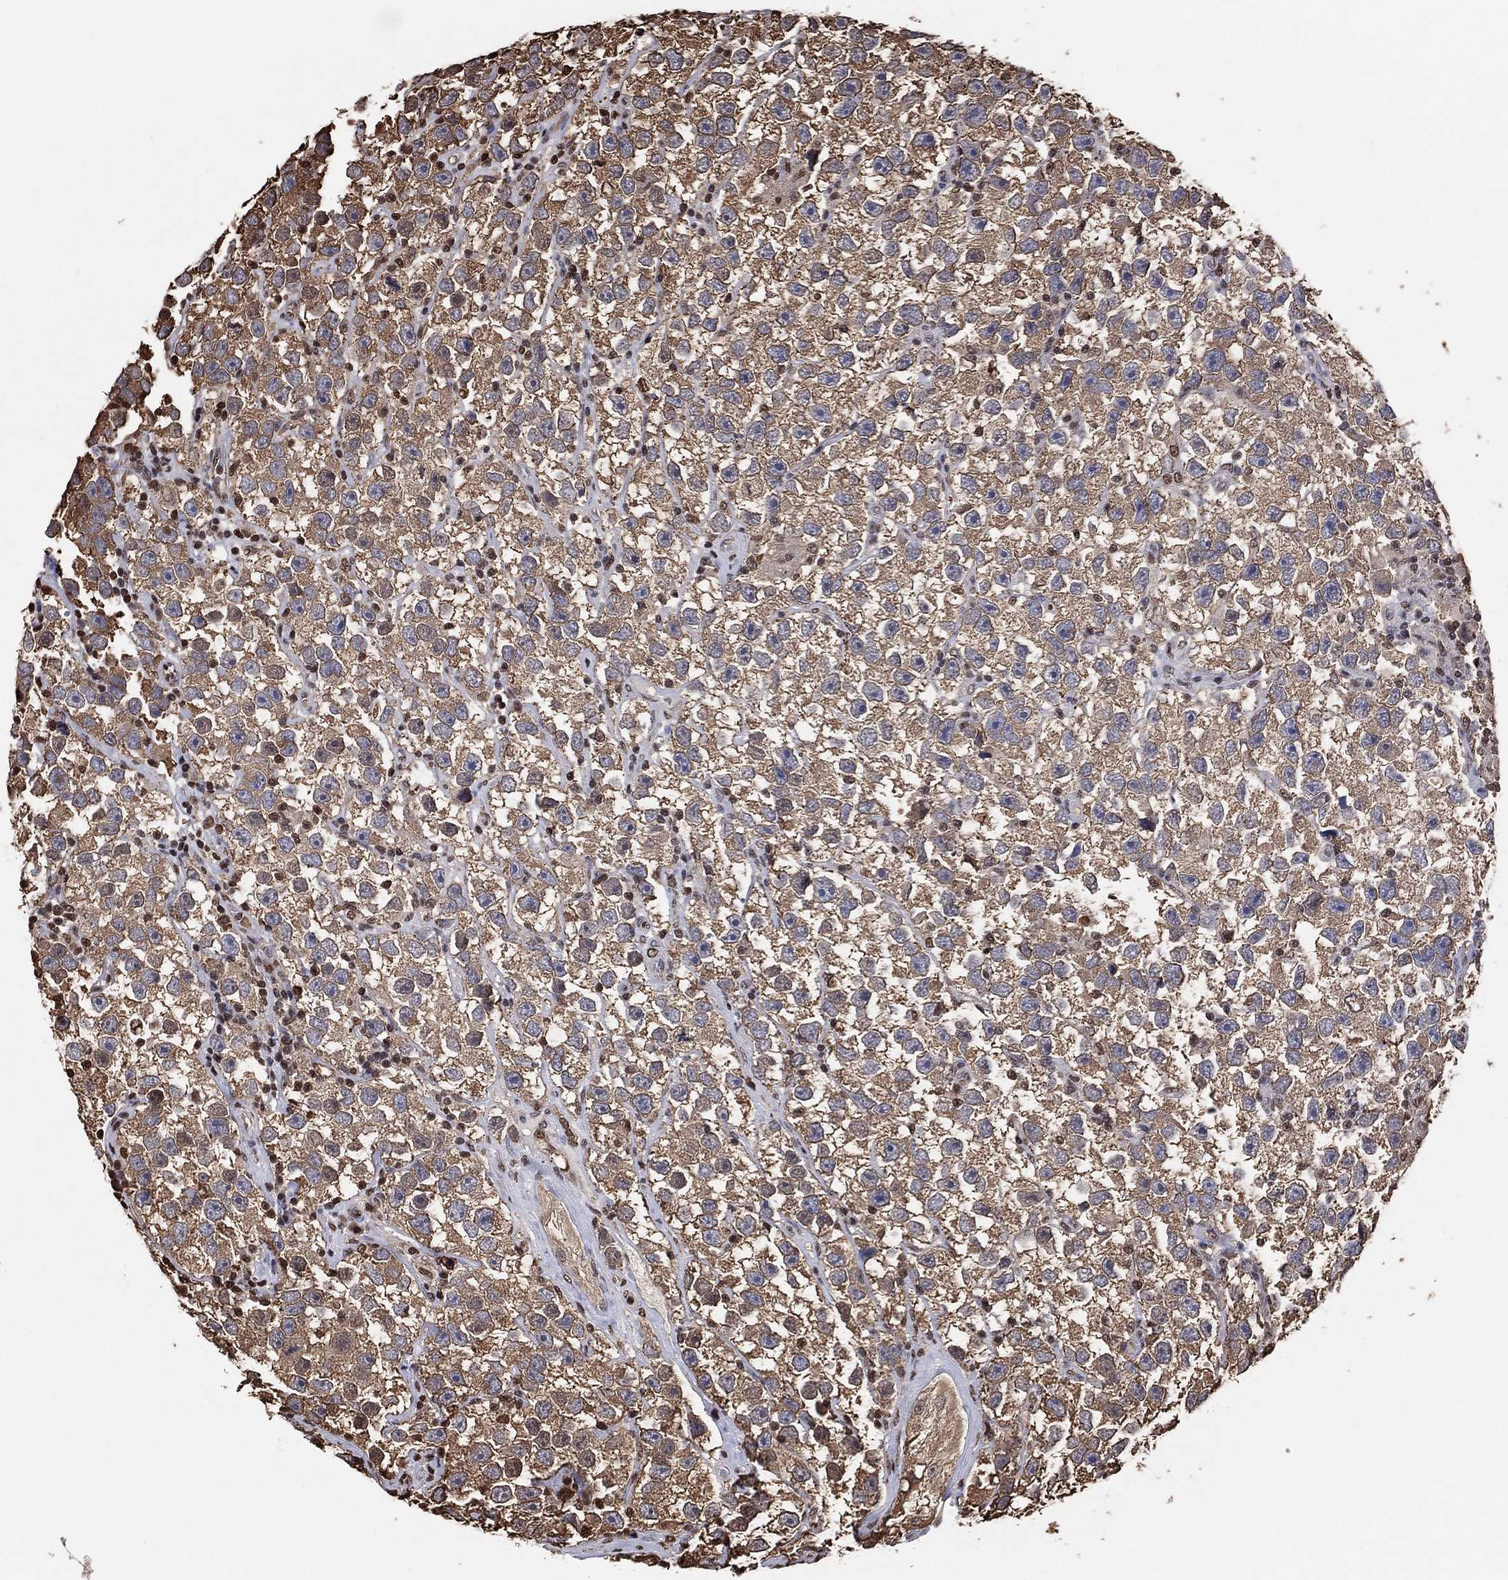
{"staining": {"intensity": "moderate", "quantity": "25%-75%", "location": "cytoplasmic/membranous"}, "tissue": "testis cancer", "cell_type": "Tumor cells", "image_type": "cancer", "snomed": [{"axis": "morphology", "description": "Seminoma, NOS"}, {"axis": "topography", "description": "Testis"}], "caption": "Testis cancer (seminoma) tissue reveals moderate cytoplasmic/membranous positivity in approximately 25%-75% of tumor cells, visualized by immunohistochemistry. (DAB (3,3'-diaminobenzidine) IHC, brown staining for protein, blue staining for nuclei).", "gene": "GAPDH", "patient": {"sex": "male", "age": 26}}